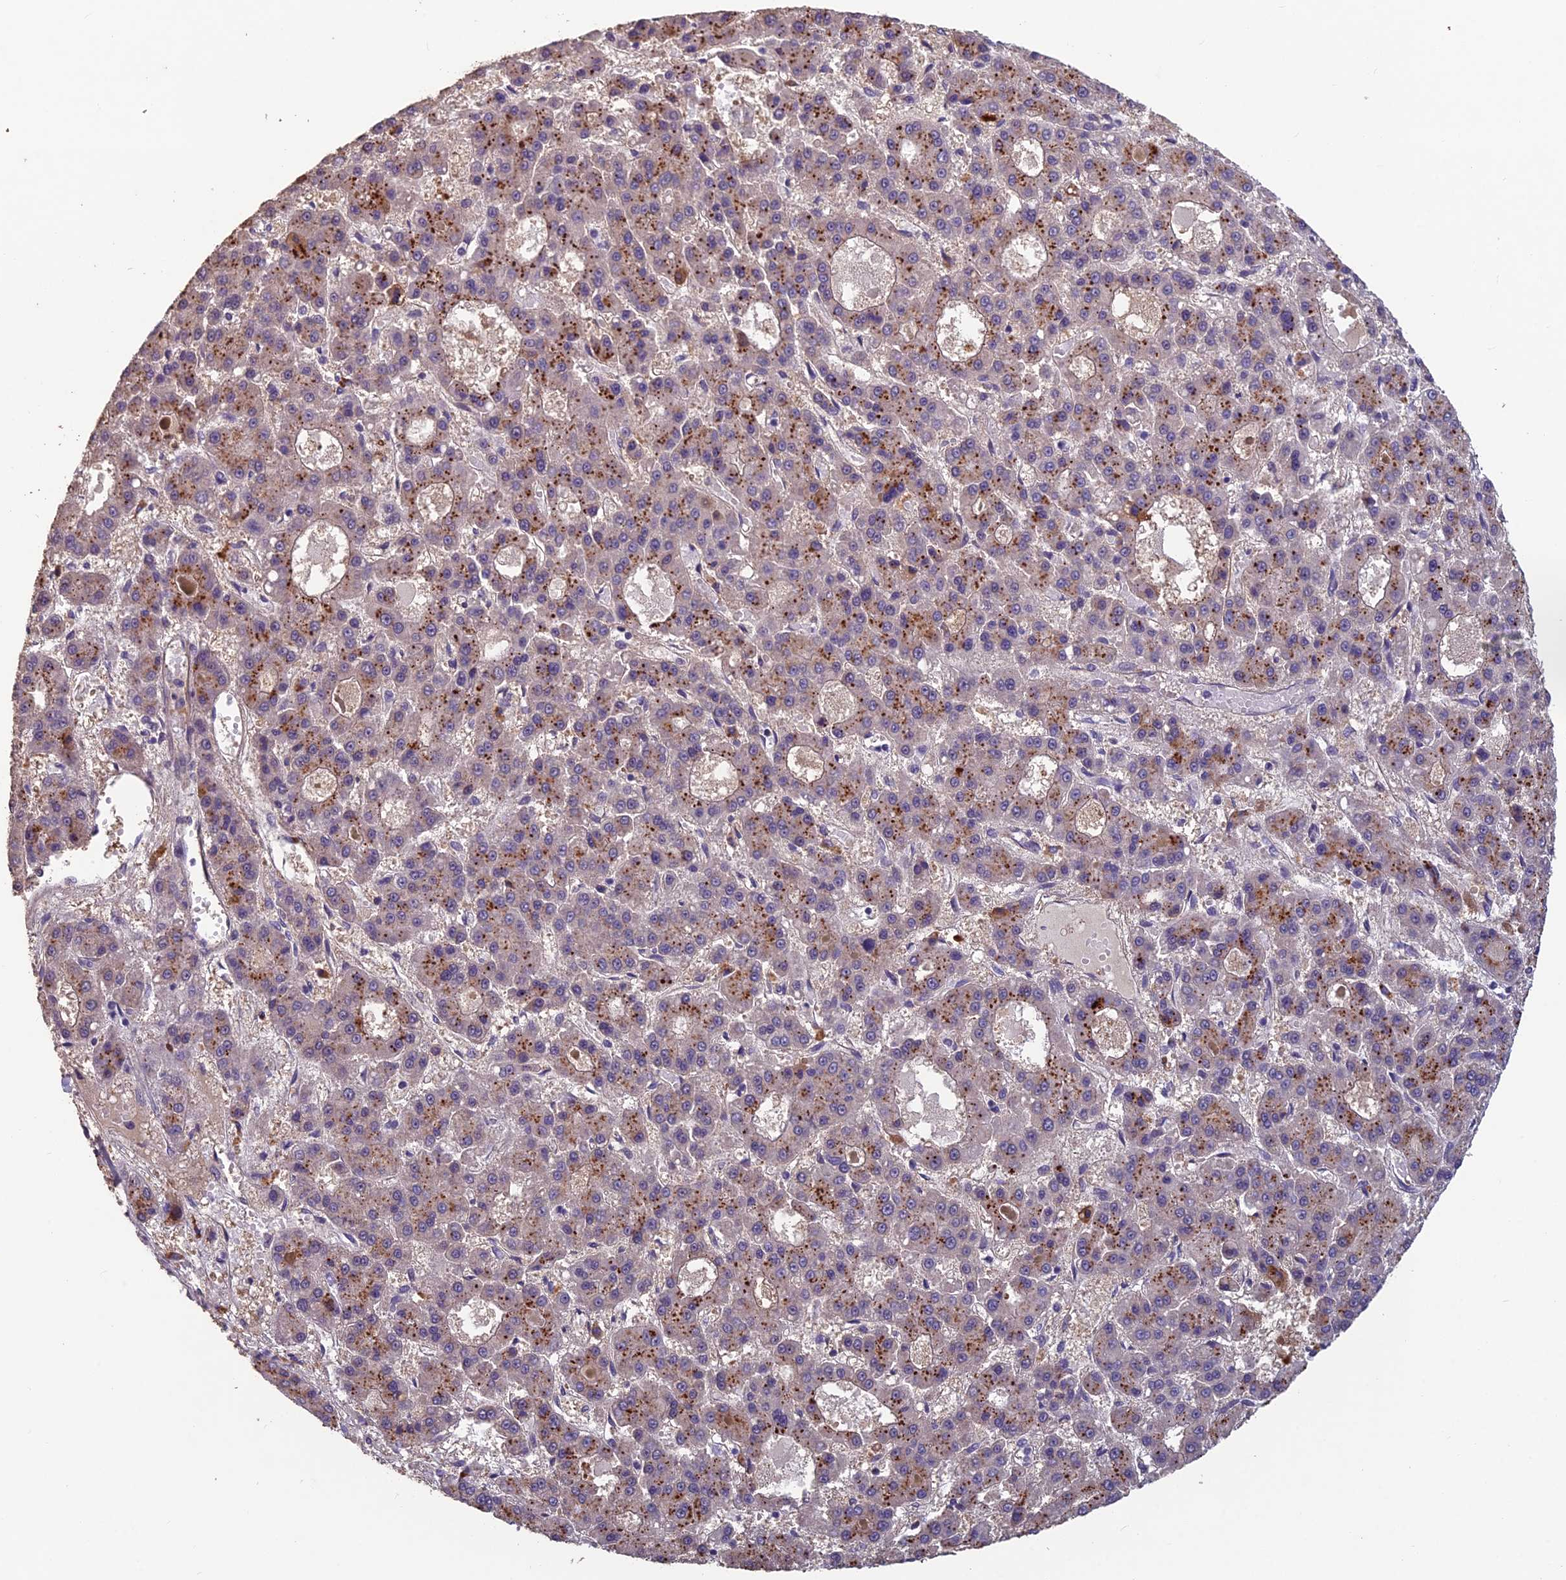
{"staining": {"intensity": "moderate", "quantity": "25%-75%", "location": "cytoplasmic/membranous"}, "tissue": "liver cancer", "cell_type": "Tumor cells", "image_type": "cancer", "snomed": [{"axis": "morphology", "description": "Carcinoma, Hepatocellular, NOS"}, {"axis": "topography", "description": "Liver"}], "caption": "IHC (DAB) staining of liver cancer (hepatocellular carcinoma) displays moderate cytoplasmic/membranous protein positivity in about 25%-75% of tumor cells. Immunohistochemistry (ihc) stains the protein of interest in brown and the nuclei are stained blue.", "gene": "CEACAM16", "patient": {"sex": "male", "age": 70}}